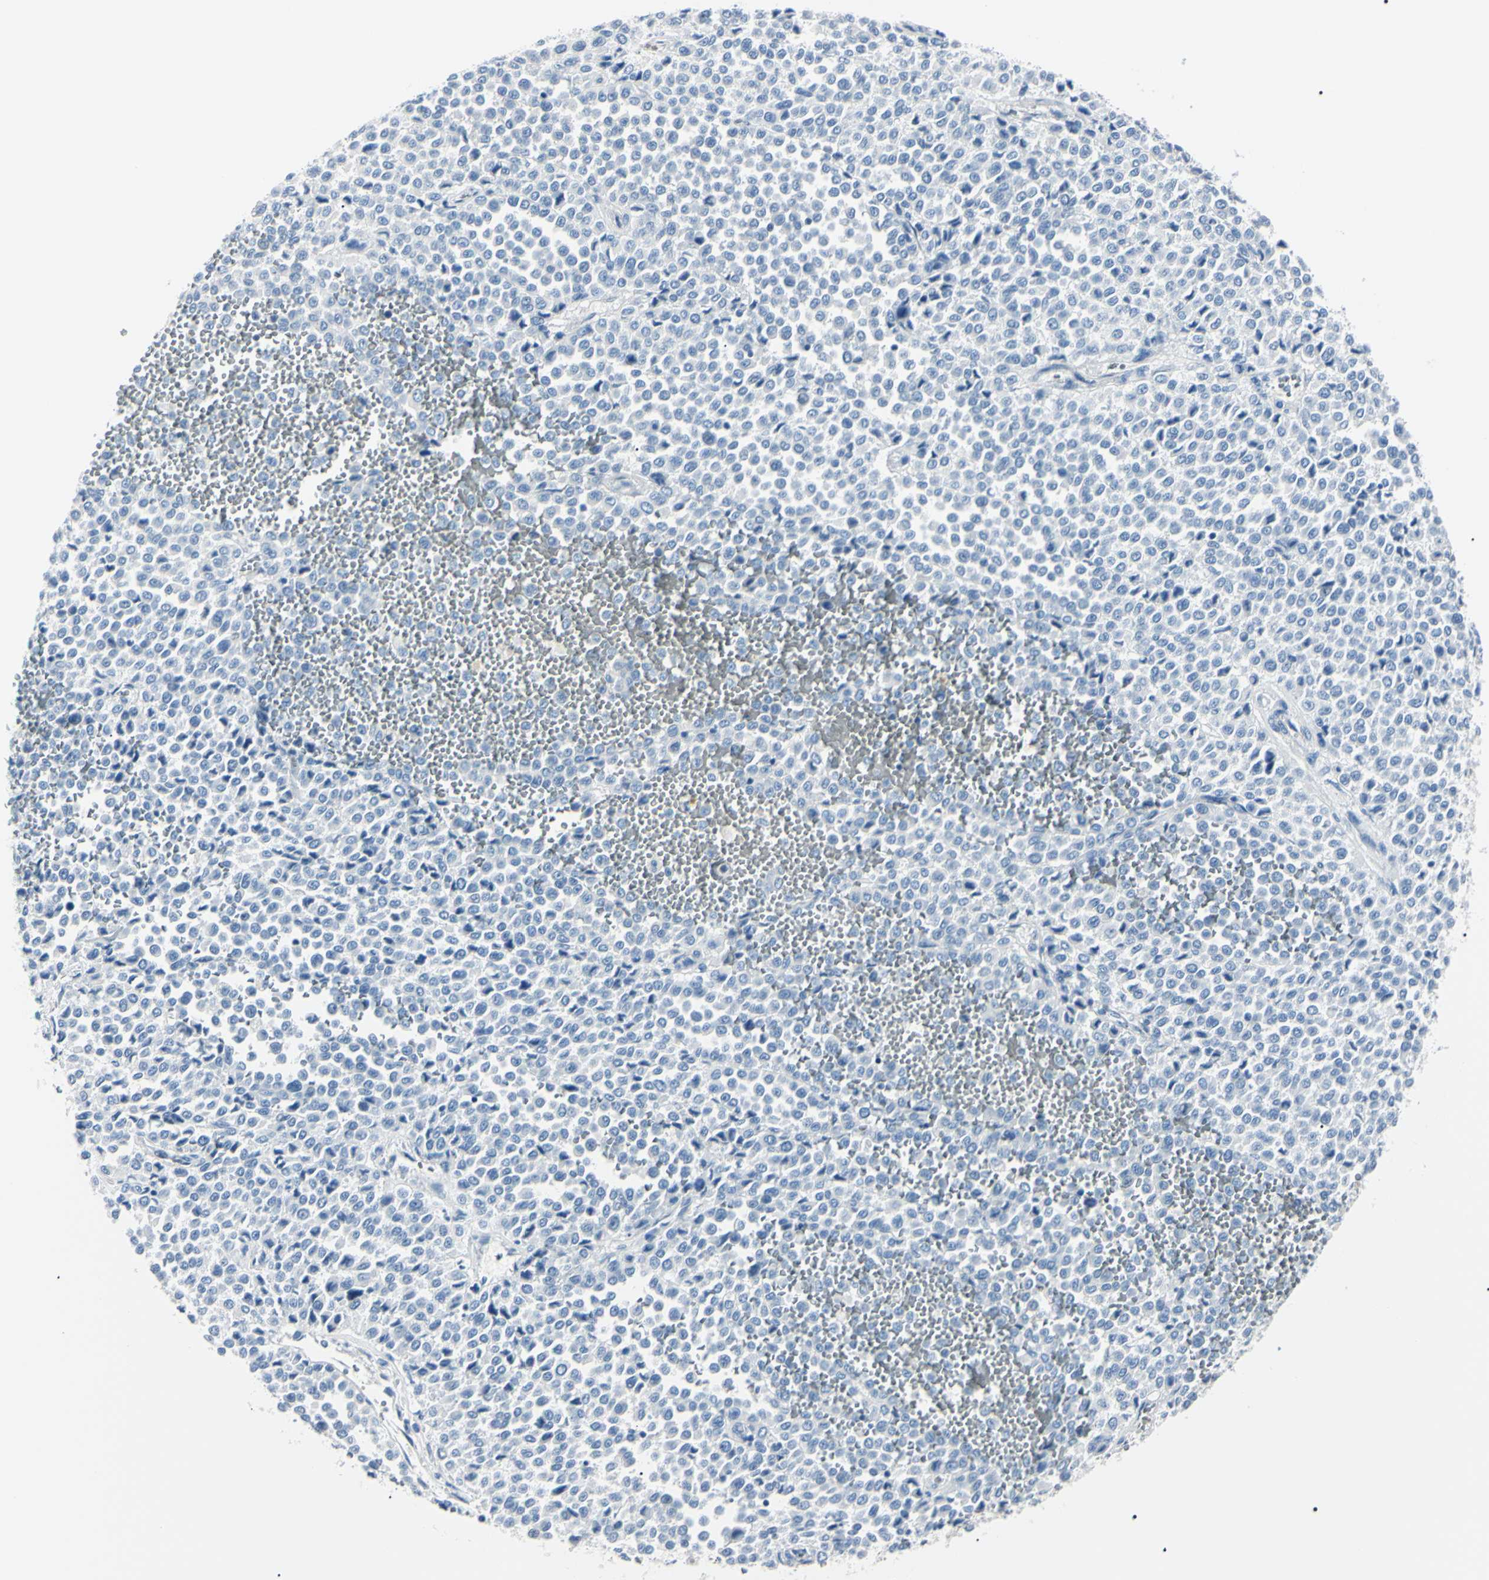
{"staining": {"intensity": "negative", "quantity": "none", "location": "none"}, "tissue": "melanoma", "cell_type": "Tumor cells", "image_type": "cancer", "snomed": [{"axis": "morphology", "description": "Malignant melanoma, Metastatic site"}, {"axis": "topography", "description": "Pancreas"}], "caption": "Human melanoma stained for a protein using immunohistochemistry (IHC) displays no expression in tumor cells.", "gene": "CA2", "patient": {"sex": "female", "age": 30}}